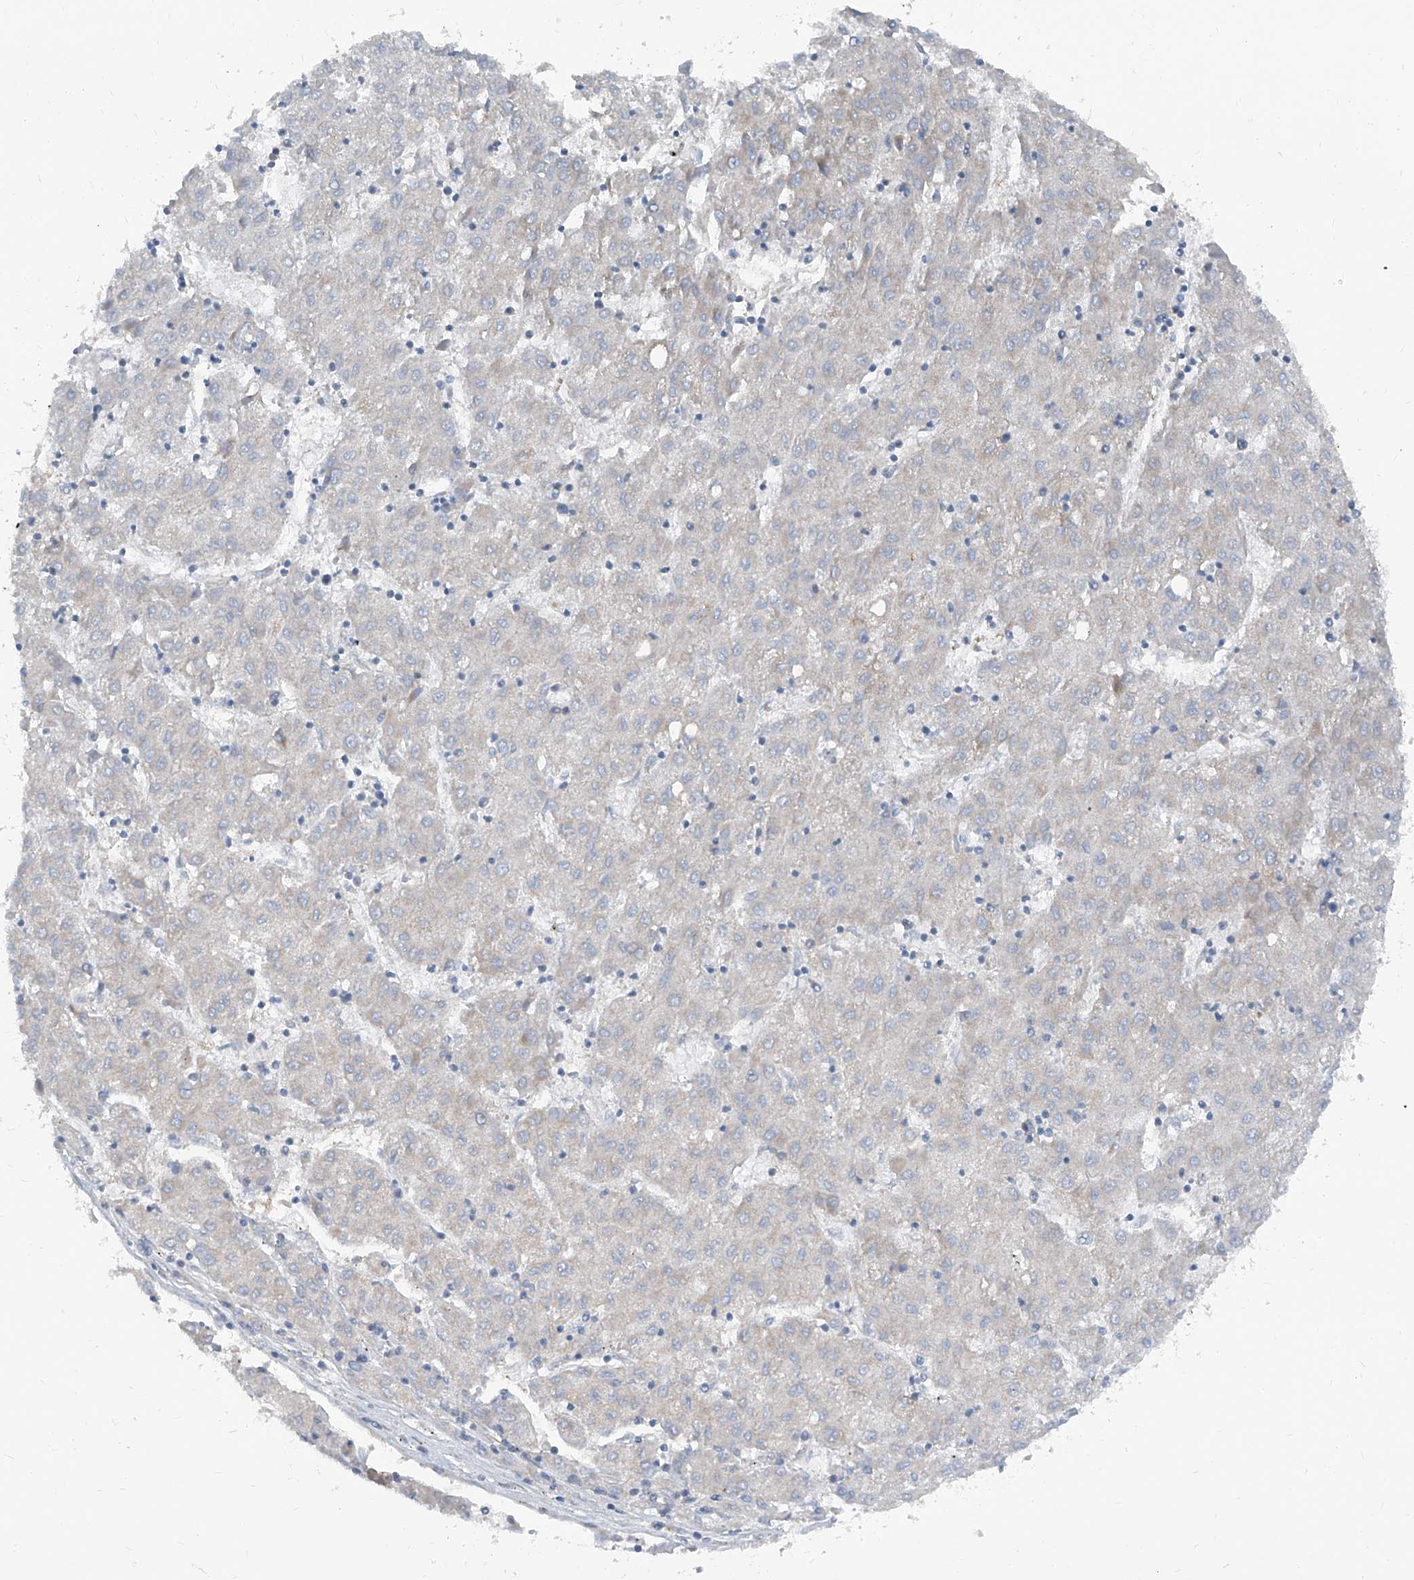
{"staining": {"intensity": "negative", "quantity": "none", "location": "none"}, "tissue": "liver cancer", "cell_type": "Tumor cells", "image_type": "cancer", "snomed": [{"axis": "morphology", "description": "Carcinoma, Hepatocellular, NOS"}, {"axis": "topography", "description": "Liver"}], "caption": "Liver cancer (hepatocellular carcinoma) stained for a protein using IHC displays no positivity tumor cells.", "gene": "GPAT3", "patient": {"sex": "male", "age": 72}}